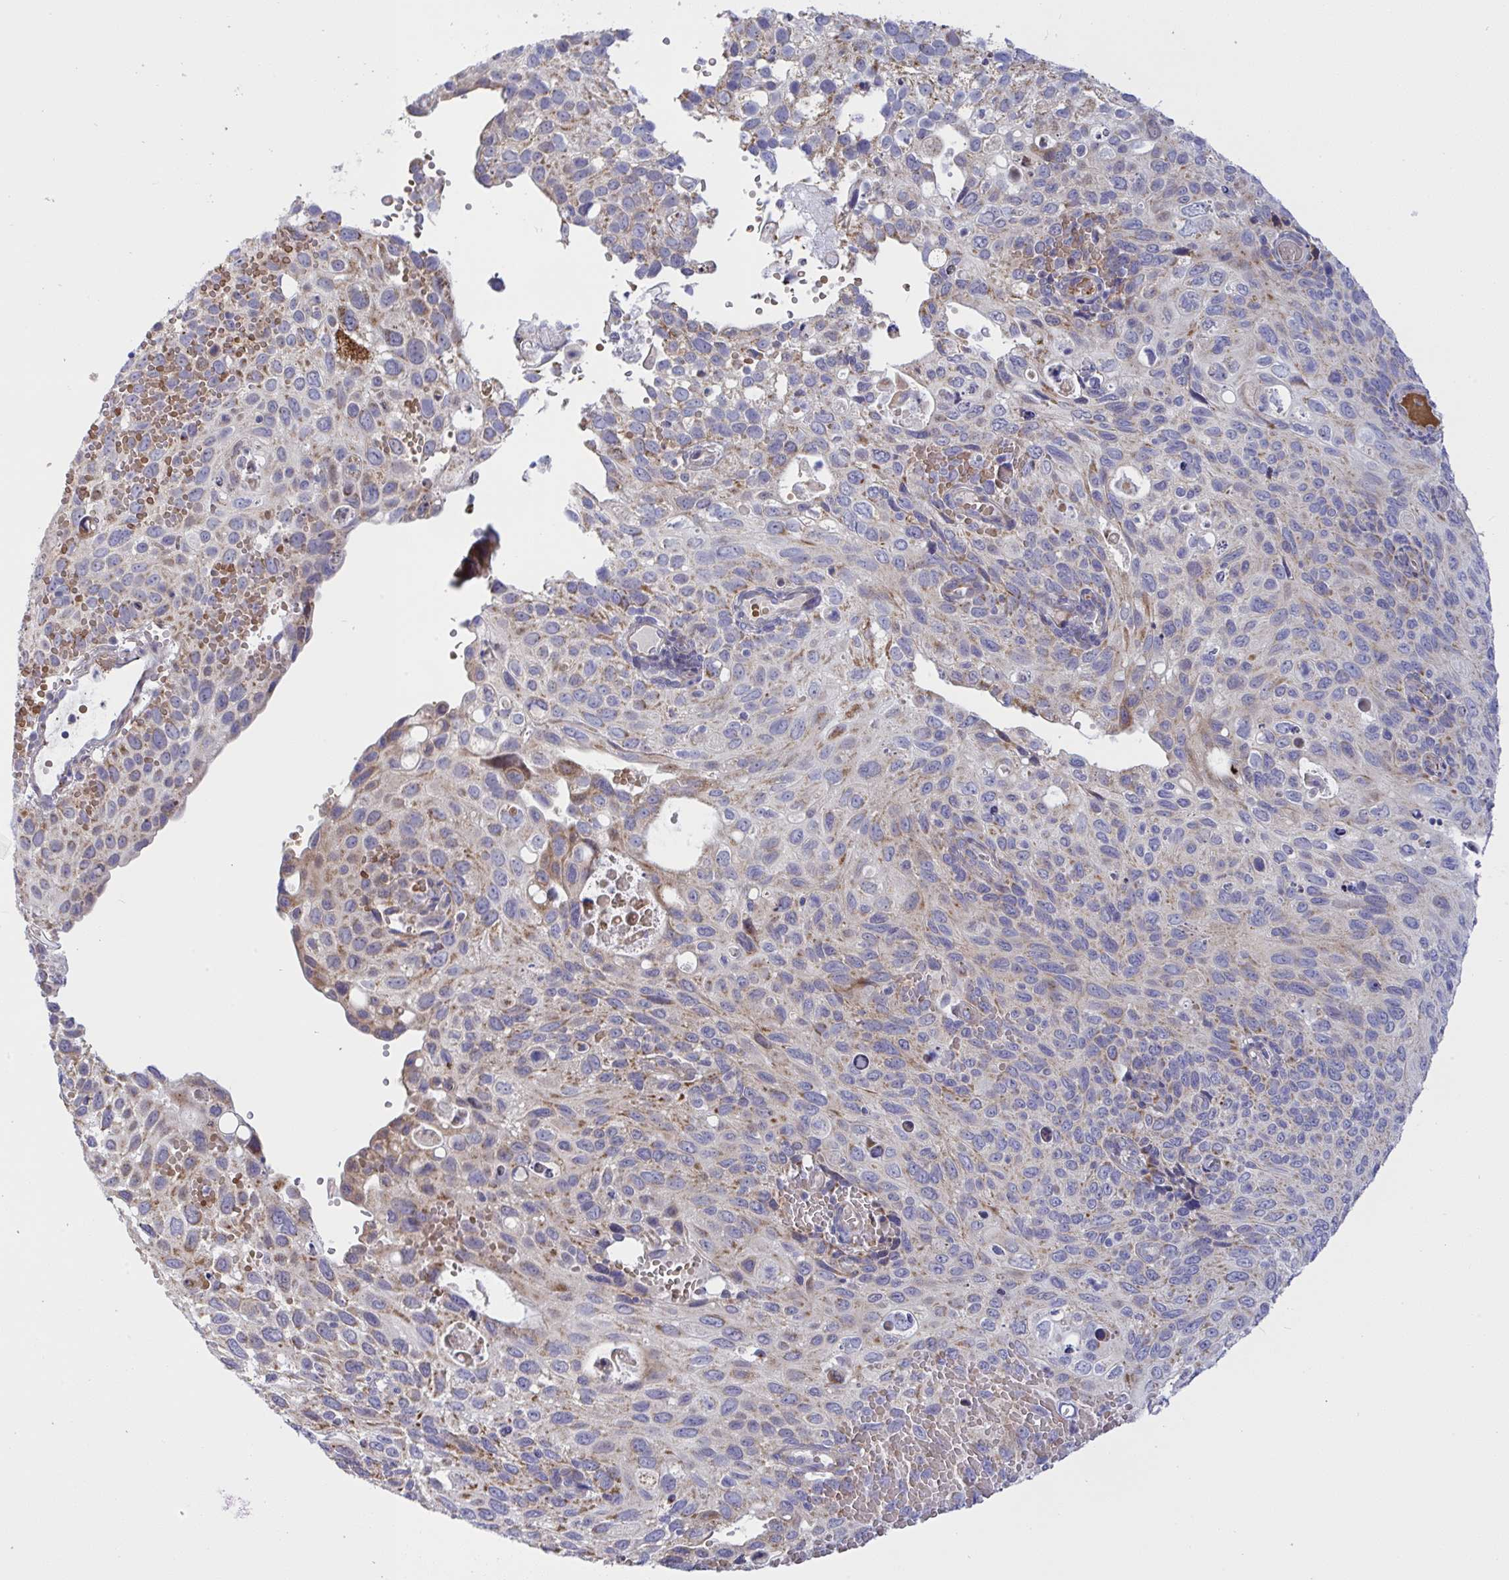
{"staining": {"intensity": "moderate", "quantity": "<25%", "location": "cytoplasmic/membranous"}, "tissue": "cervical cancer", "cell_type": "Tumor cells", "image_type": "cancer", "snomed": [{"axis": "morphology", "description": "Squamous cell carcinoma, NOS"}, {"axis": "topography", "description": "Cervix"}], "caption": "DAB (3,3'-diaminobenzidine) immunohistochemical staining of human cervical cancer (squamous cell carcinoma) displays moderate cytoplasmic/membranous protein positivity in about <25% of tumor cells.", "gene": "NTN1", "patient": {"sex": "female", "age": 70}}